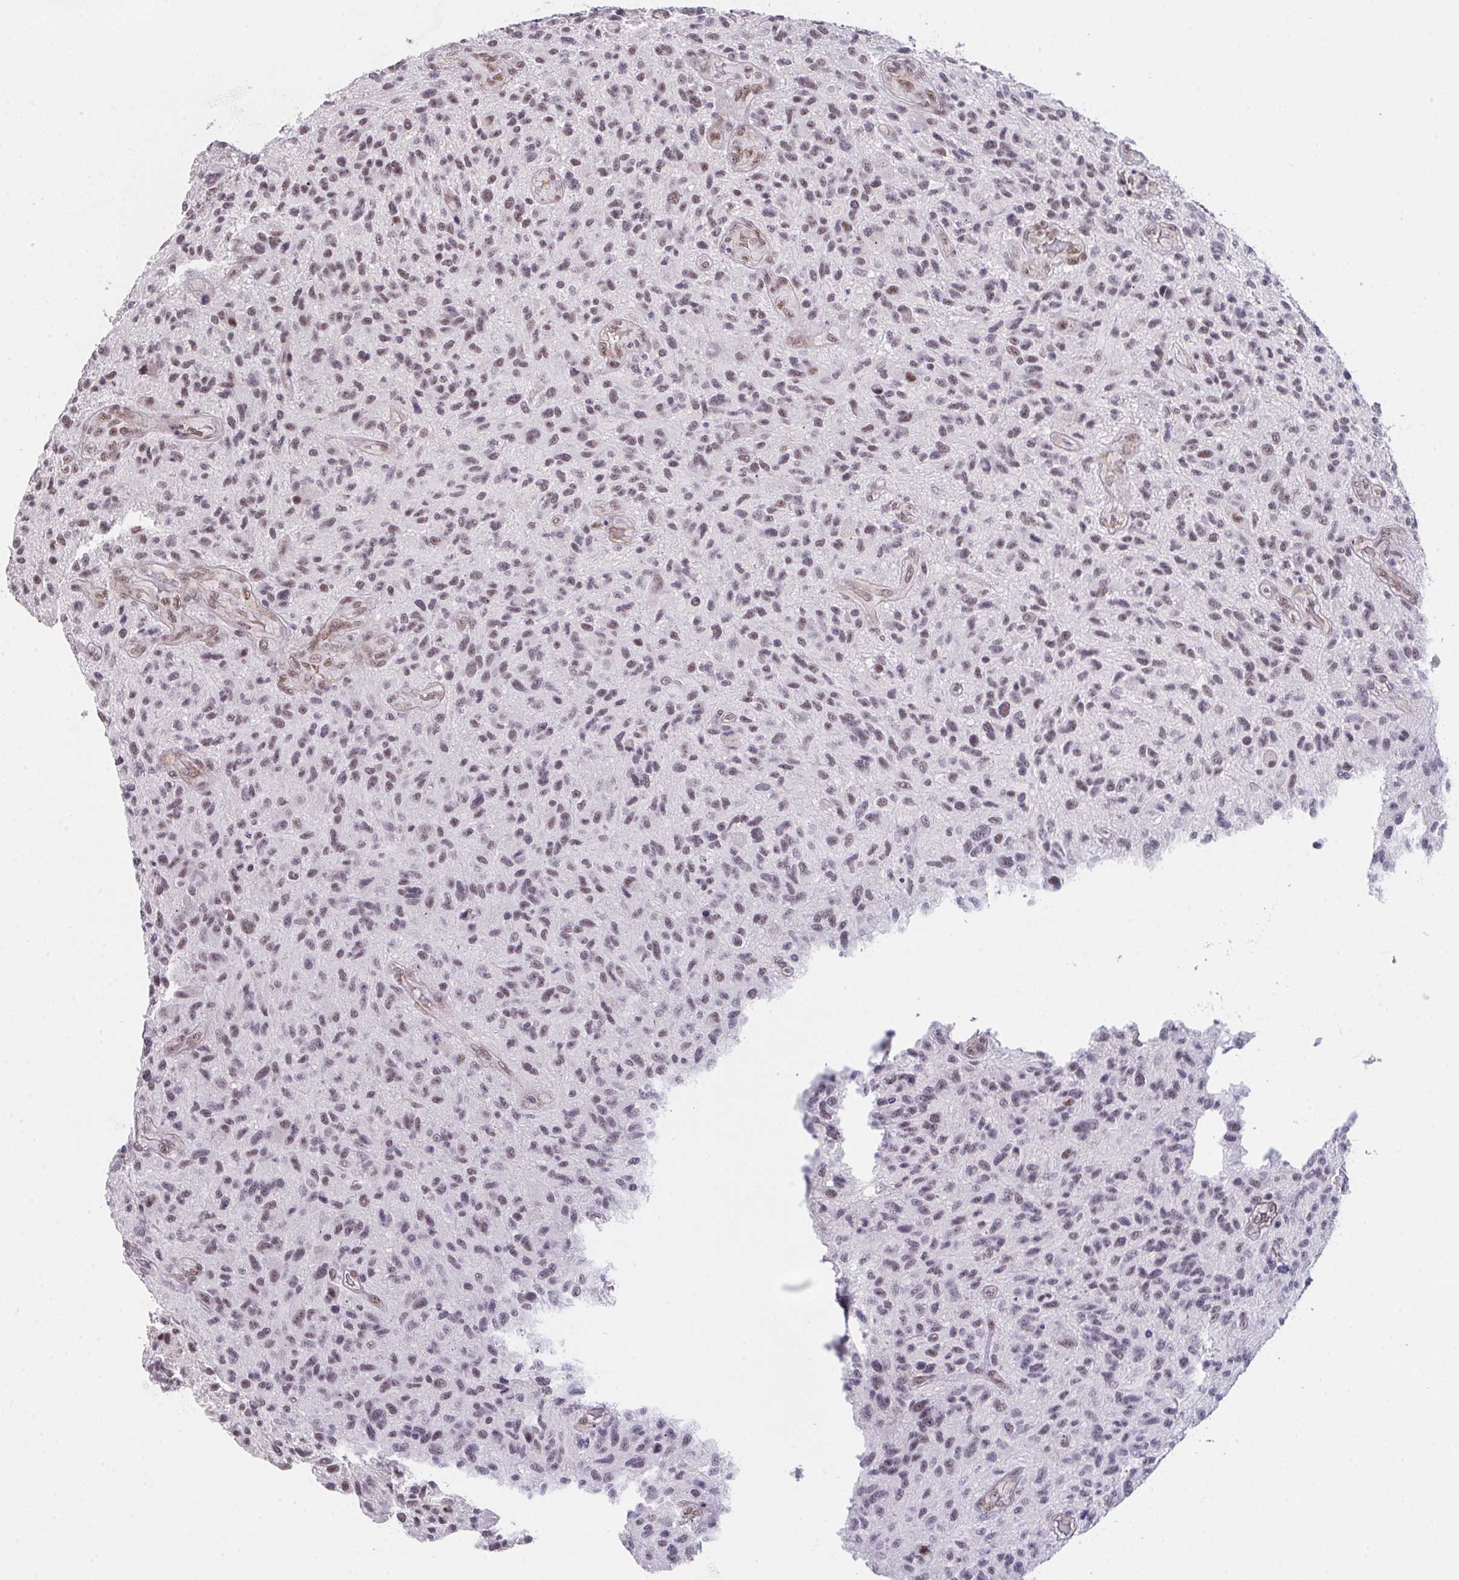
{"staining": {"intensity": "moderate", "quantity": ">75%", "location": "nuclear"}, "tissue": "glioma", "cell_type": "Tumor cells", "image_type": "cancer", "snomed": [{"axis": "morphology", "description": "Glioma, malignant, High grade"}, {"axis": "topography", "description": "Brain"}], "caption": "Malignant glioma (high-grade) stained with a protein marker shows moderate staining in tumor cells.", "gene": "RBBP6", "patient": {"sex": "male", "age": 47}}